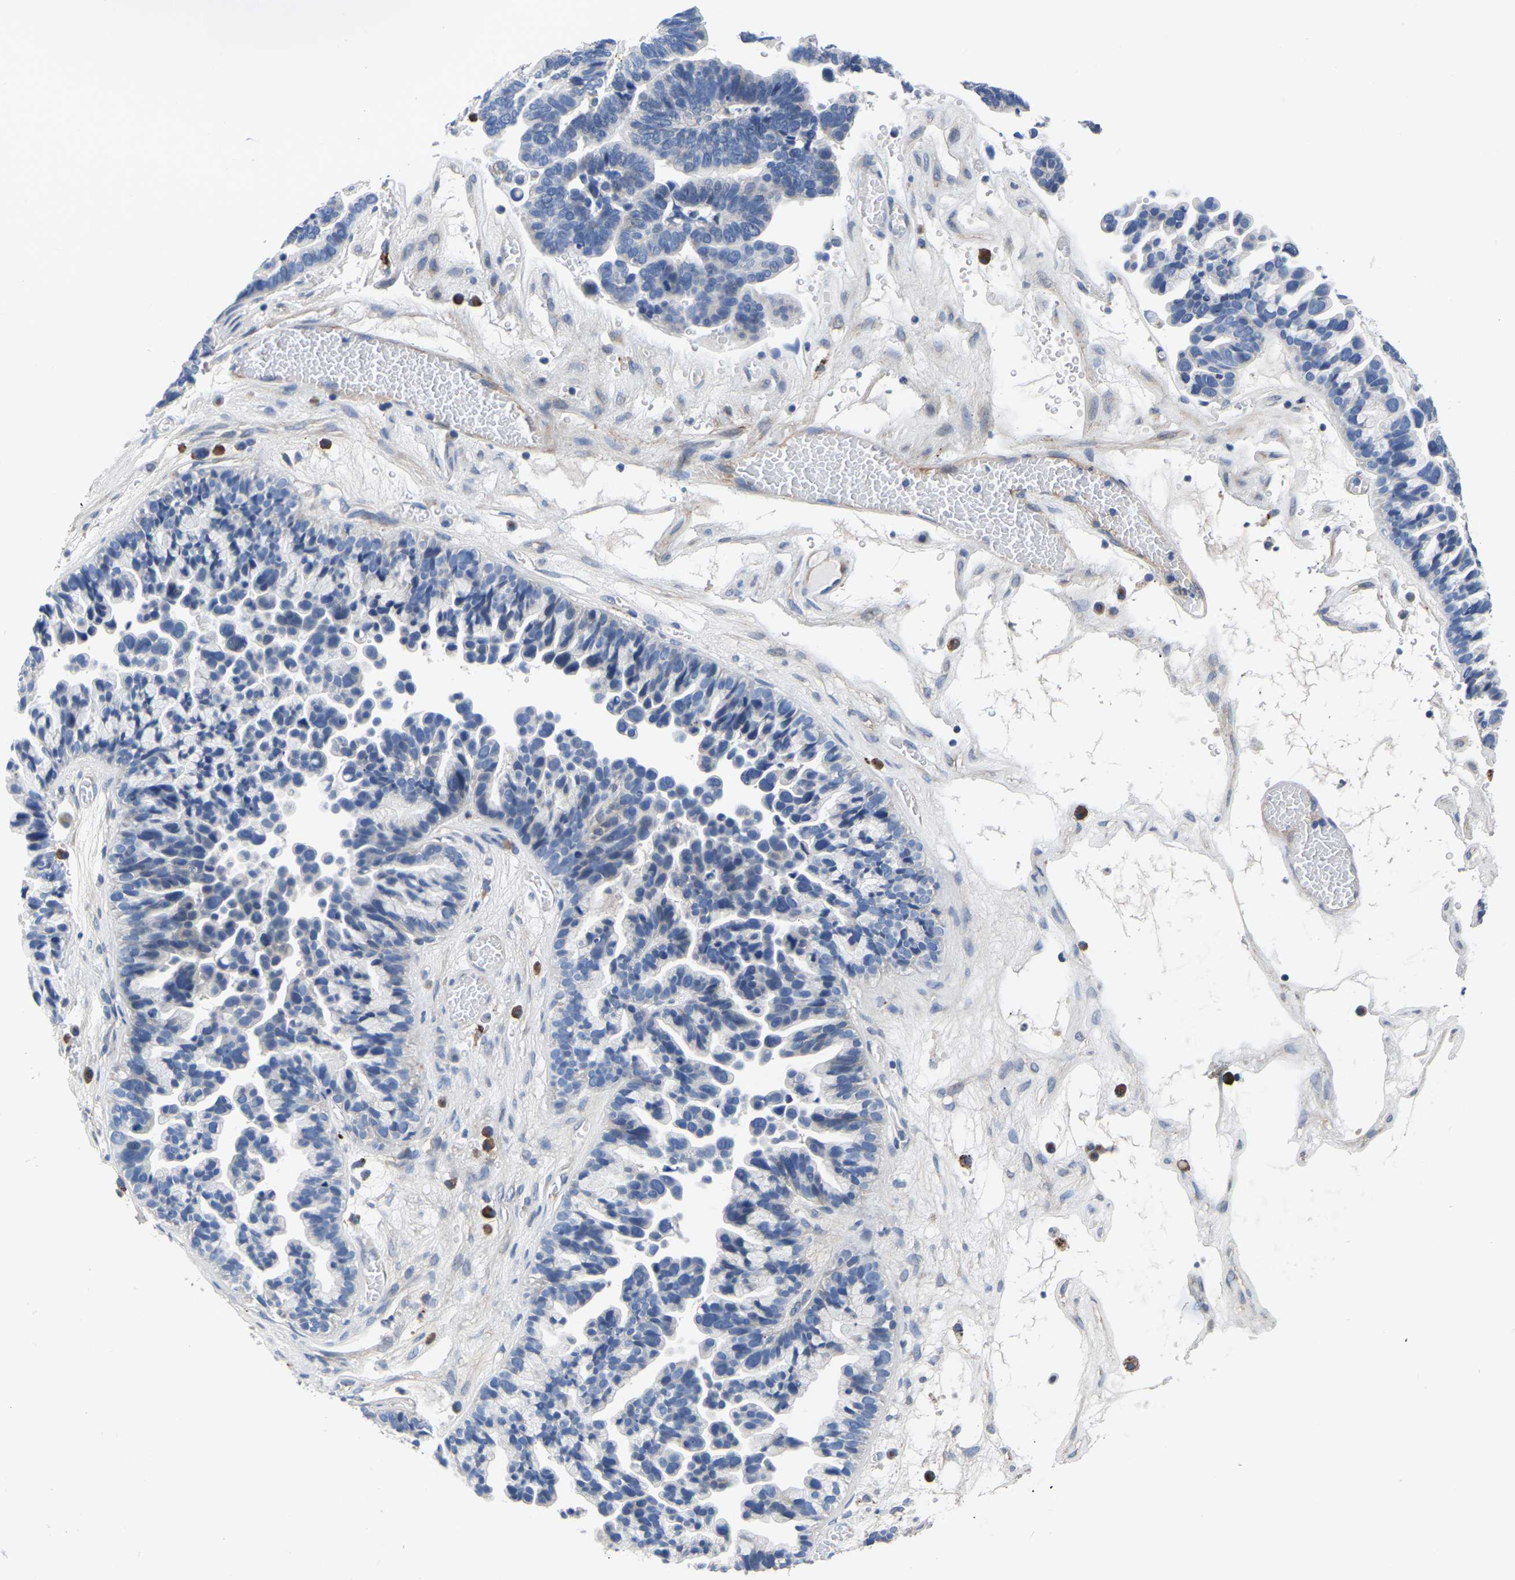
{"staining": {"intensity": "negative", "quantity": "none", "location": "none"}, "tissue": "ovarian cancer", "cell_type": "Tumor cells", "image_type": "cancer", "snomed": [{"axis": "morphology", "description": "Cystadenocarcinoma, serous, NOS"}, {"axis": "topography", "description": "Ovary"}], "caption": "The photomicrograph exhibits no staining of tumor cells in ovarian serous cystadenocarcinoma.", "gene": "PDLIM7", "patient": {"sex": "female", "age": 56}}